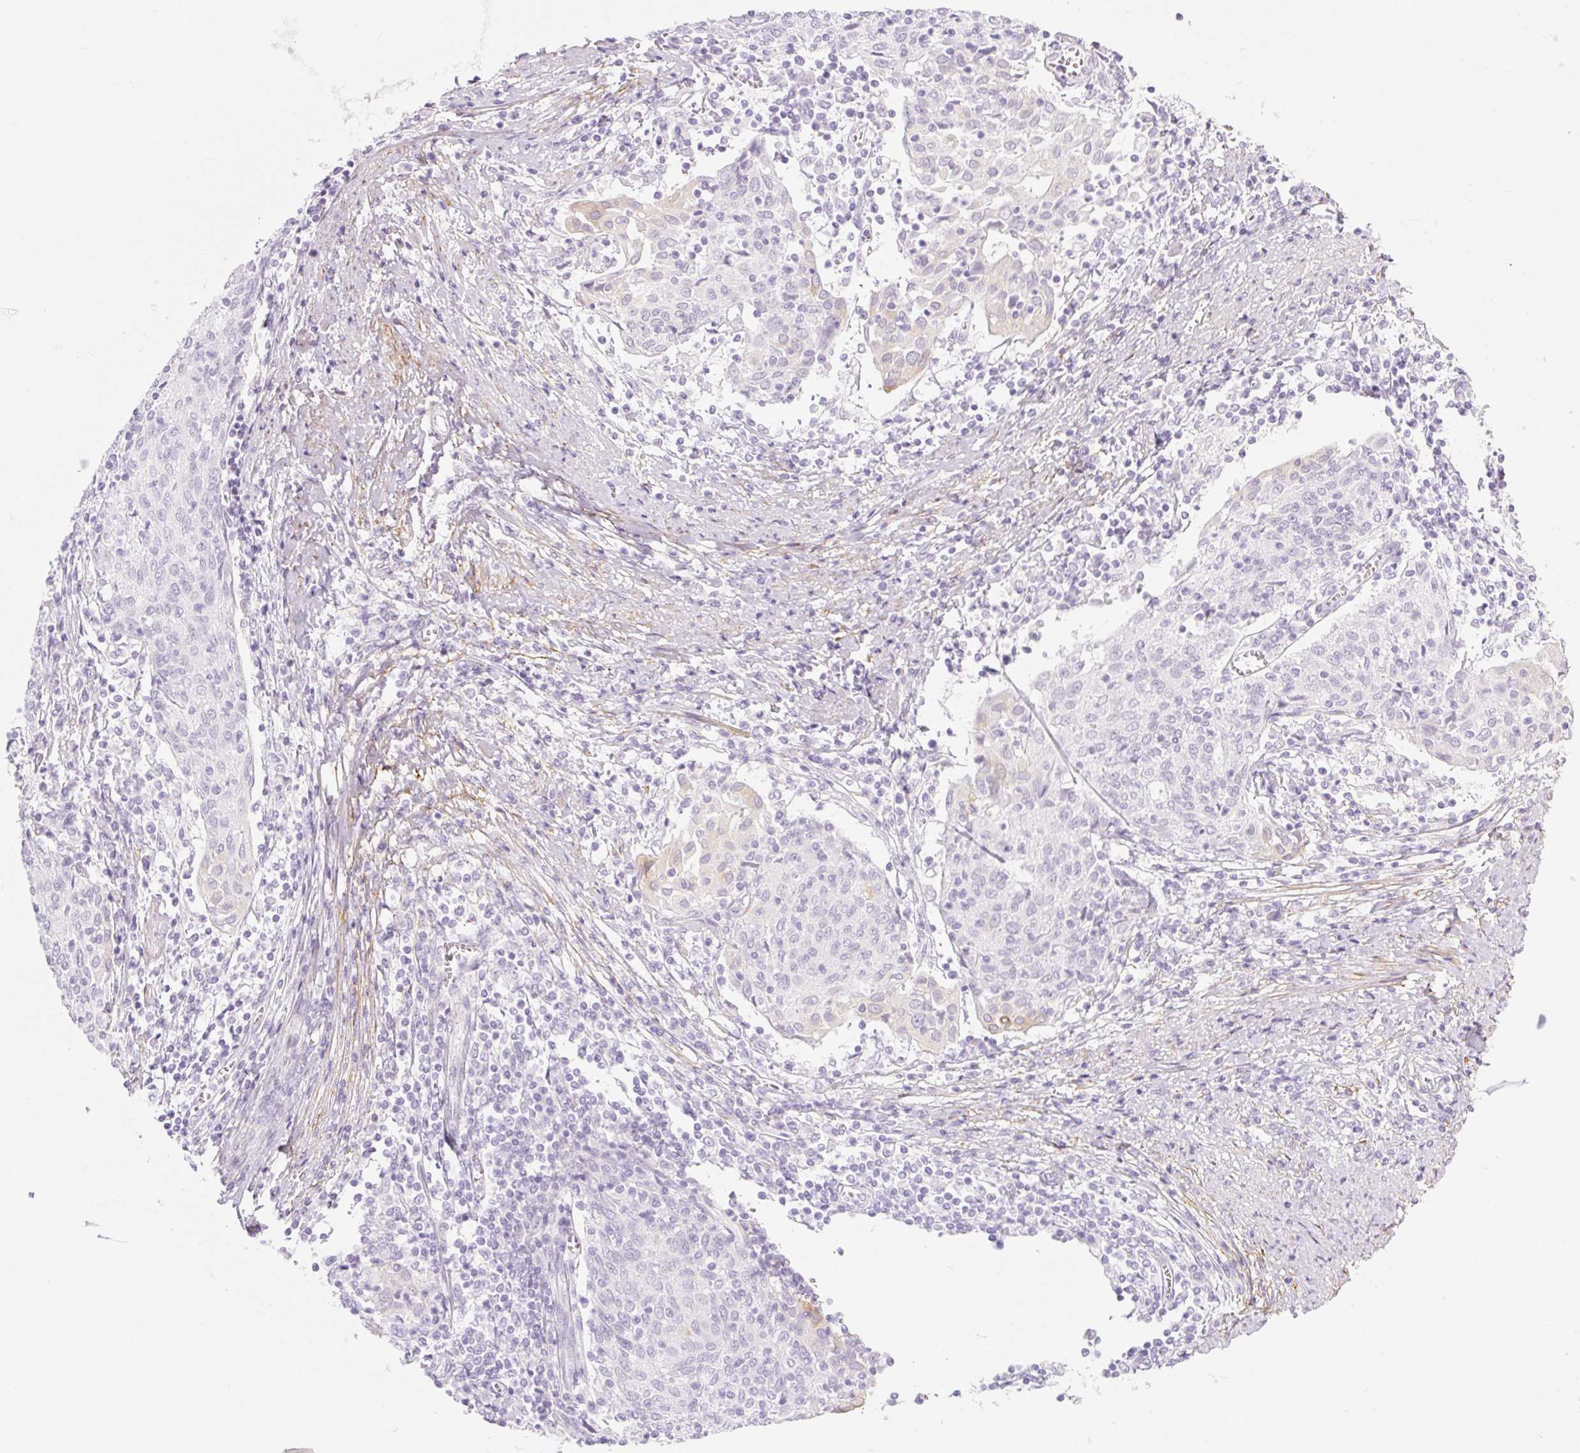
{"staining": {"intensity": "negative", "quantity": "none", "location": "none"}, "tissue": "cervical cancer", "cell_type": "Tumor cells", "image_type": "cancer", "snomed": [{"axis": "morphology", "description": "Squamous cell carcinoma, NOS"}, {"axis": "topography", "description": "Cervix"}], "caption": "Tumor cells show no significant positivity in cervical cancer.", "gene": "TAF1L", "patient": {"sex": "female", "age": 52}}